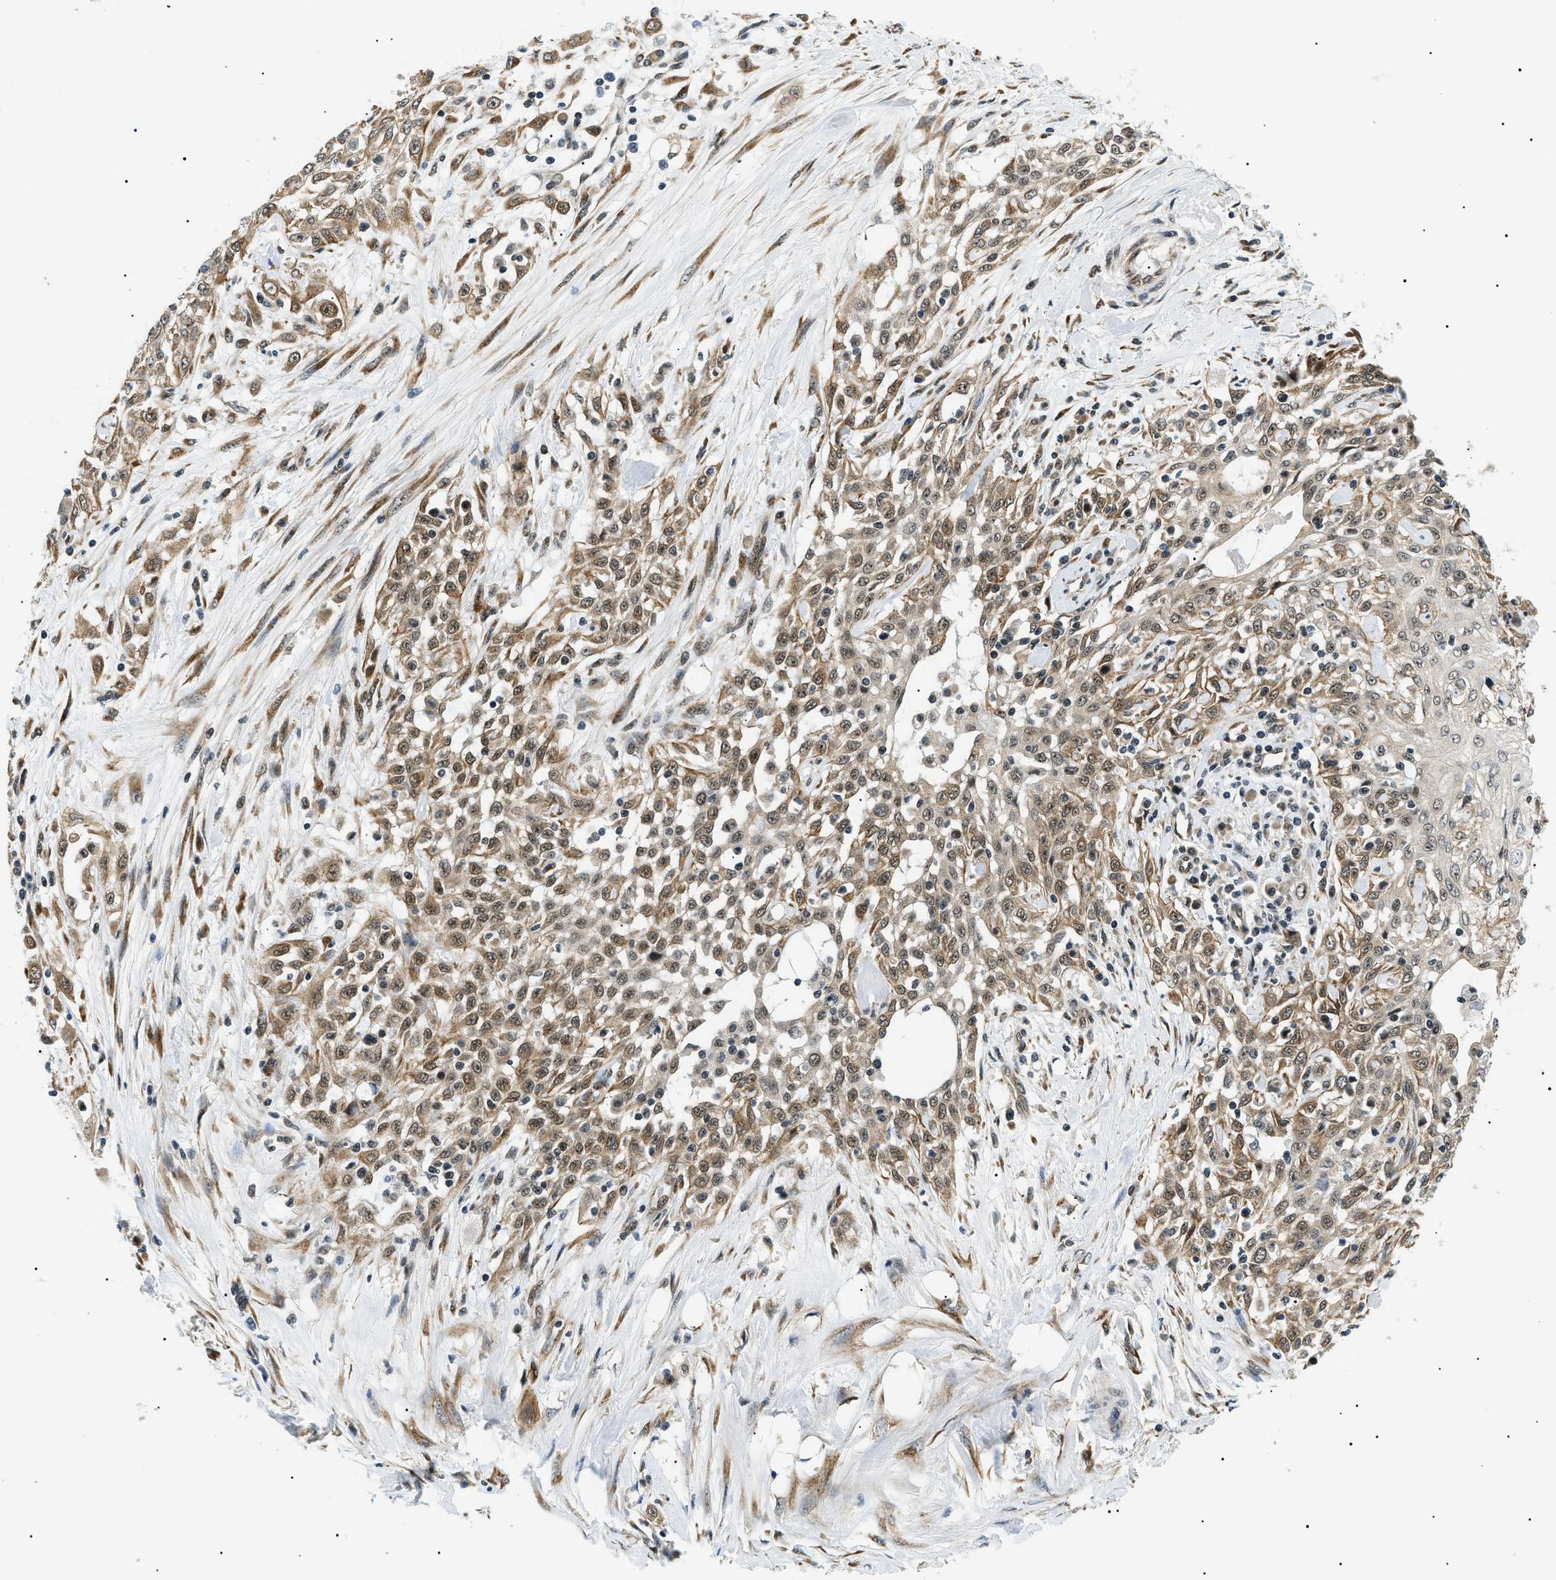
{"staining": {"intensity": "moderate", "quantity": ">75%", "location": "cytoplasmic/membranous,nuclear"}, "tissue": "skin cancer", "cell_type": "Tumor cells", "image_type": "cancer", "snomed": [{"axis": "morphology", "description": "Squamous cell carcinoma, NOS"}, {"axis": "morphology", "description": "Squamous cell carcinoma, metastatic, NOS"}, {"axis": "topography", "description": "Skin"}, {"axis": "topography", "description": "Lymph node"}], "caption": "Protein expression analysis of human skin metastatic squamous cell carcinoma reveals moderate cytoplasmic/membranous and nuclear staining in approximately >75% of tumor cells.", "gene": "CWC25", "patient": {"sex": "male", "age": 75}}